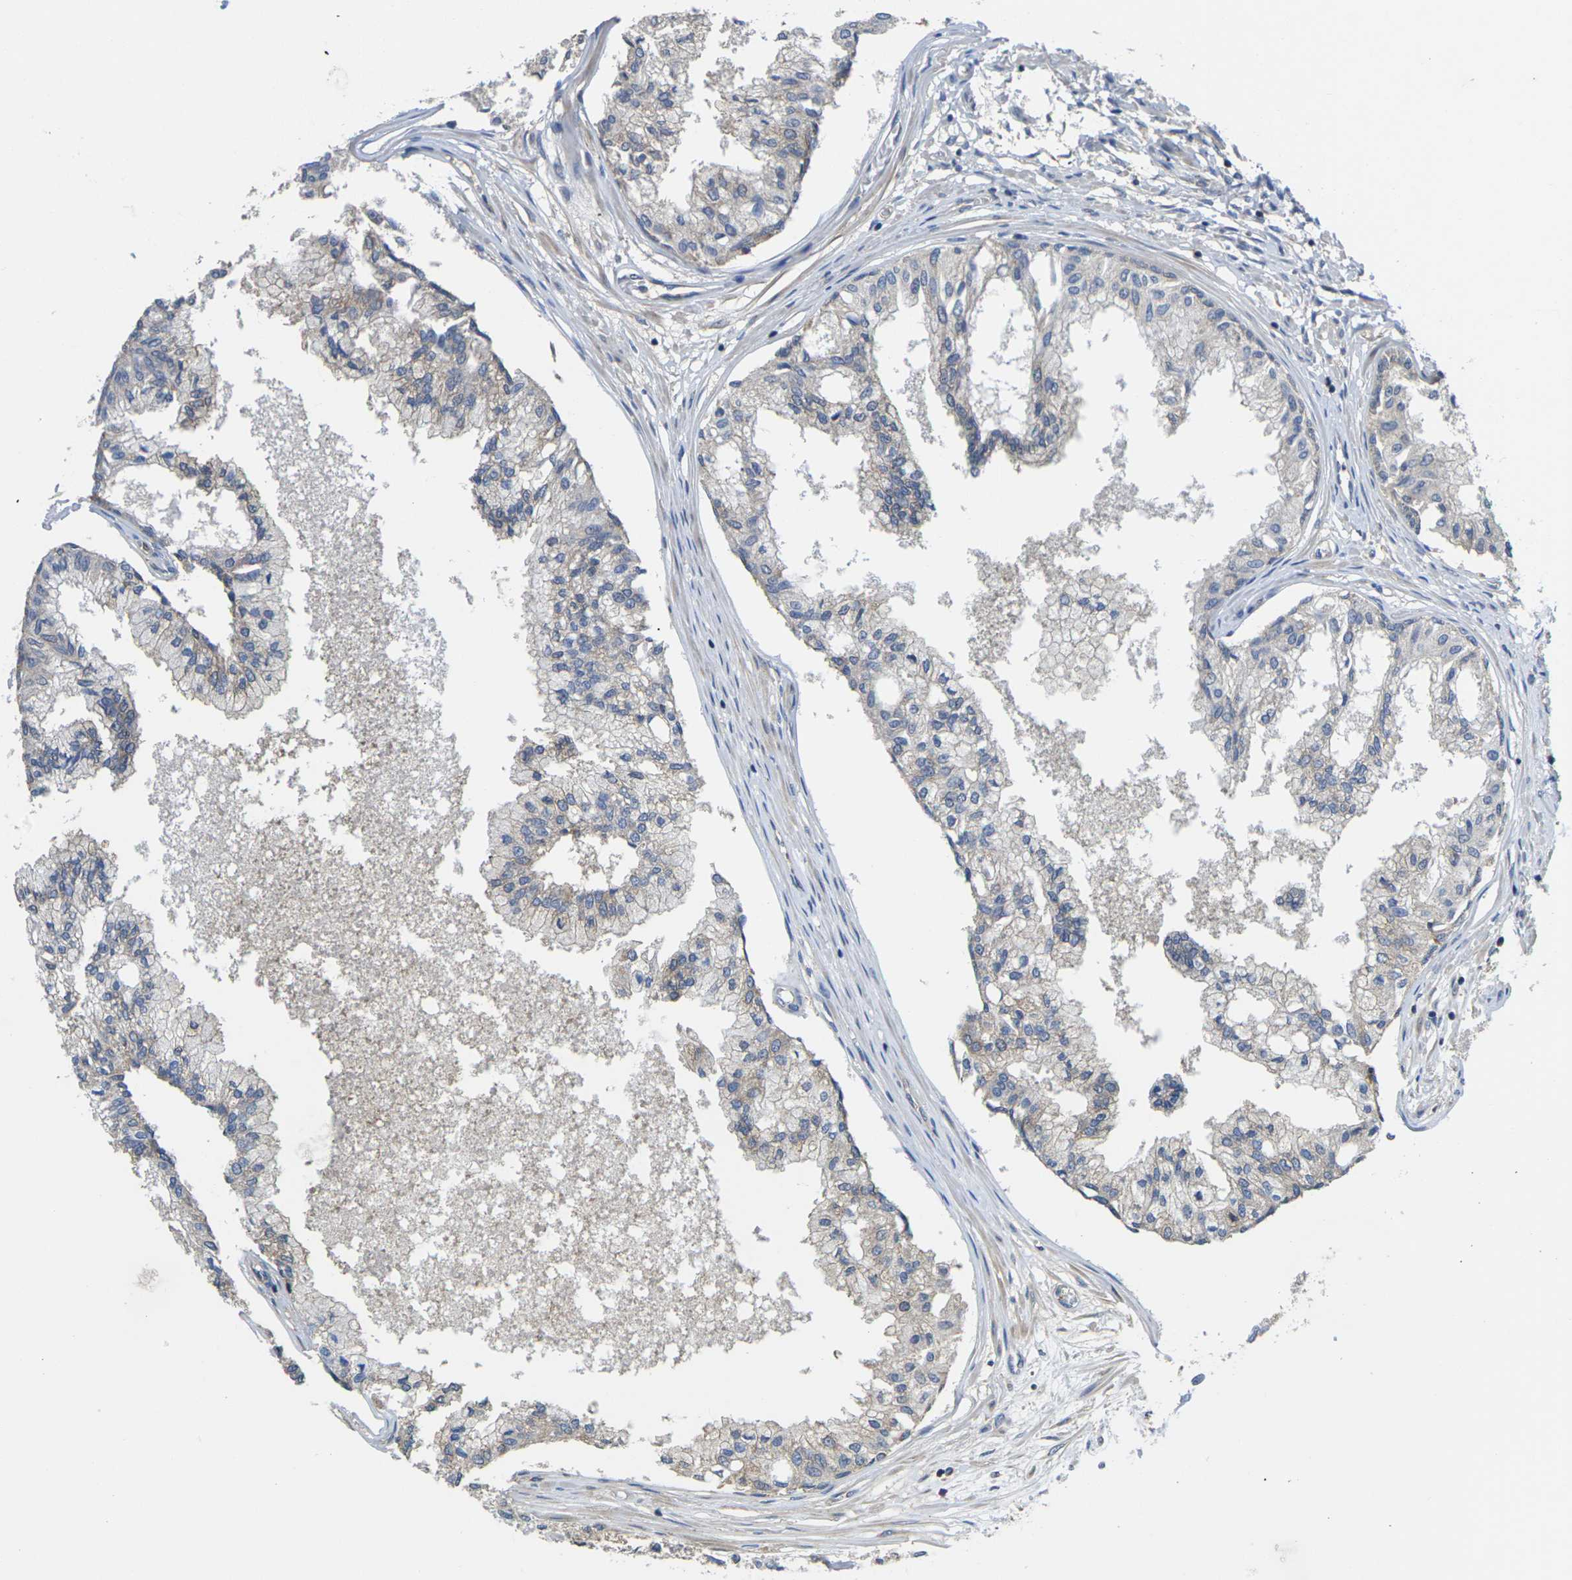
{"staining": {"intensity": "moderate", "quantity": "25%-75%", "location": "cytoplasmic/membranous"}, "tissue": "prostate", "cell_type": "Glandular cells", "image_type": "normal", "snomed": [{"axis": "morphology", "description": "Normal tissue, NOS"}, {"axis": "topography", "description": "Prostate"}, {"axis": "topography", "description": "Seminal veicle"}], "caption": "This histopathology image displays normal prostate stained with immunohistochemistry (IHC) to label a protein in brown. The cytoplasmic/membranous of glandular cells show moderate positivity for the protein. Nuclei are counter-stained blue.", "gene": "TMCC2", "patient": {"sex": "male", "age": 60}}